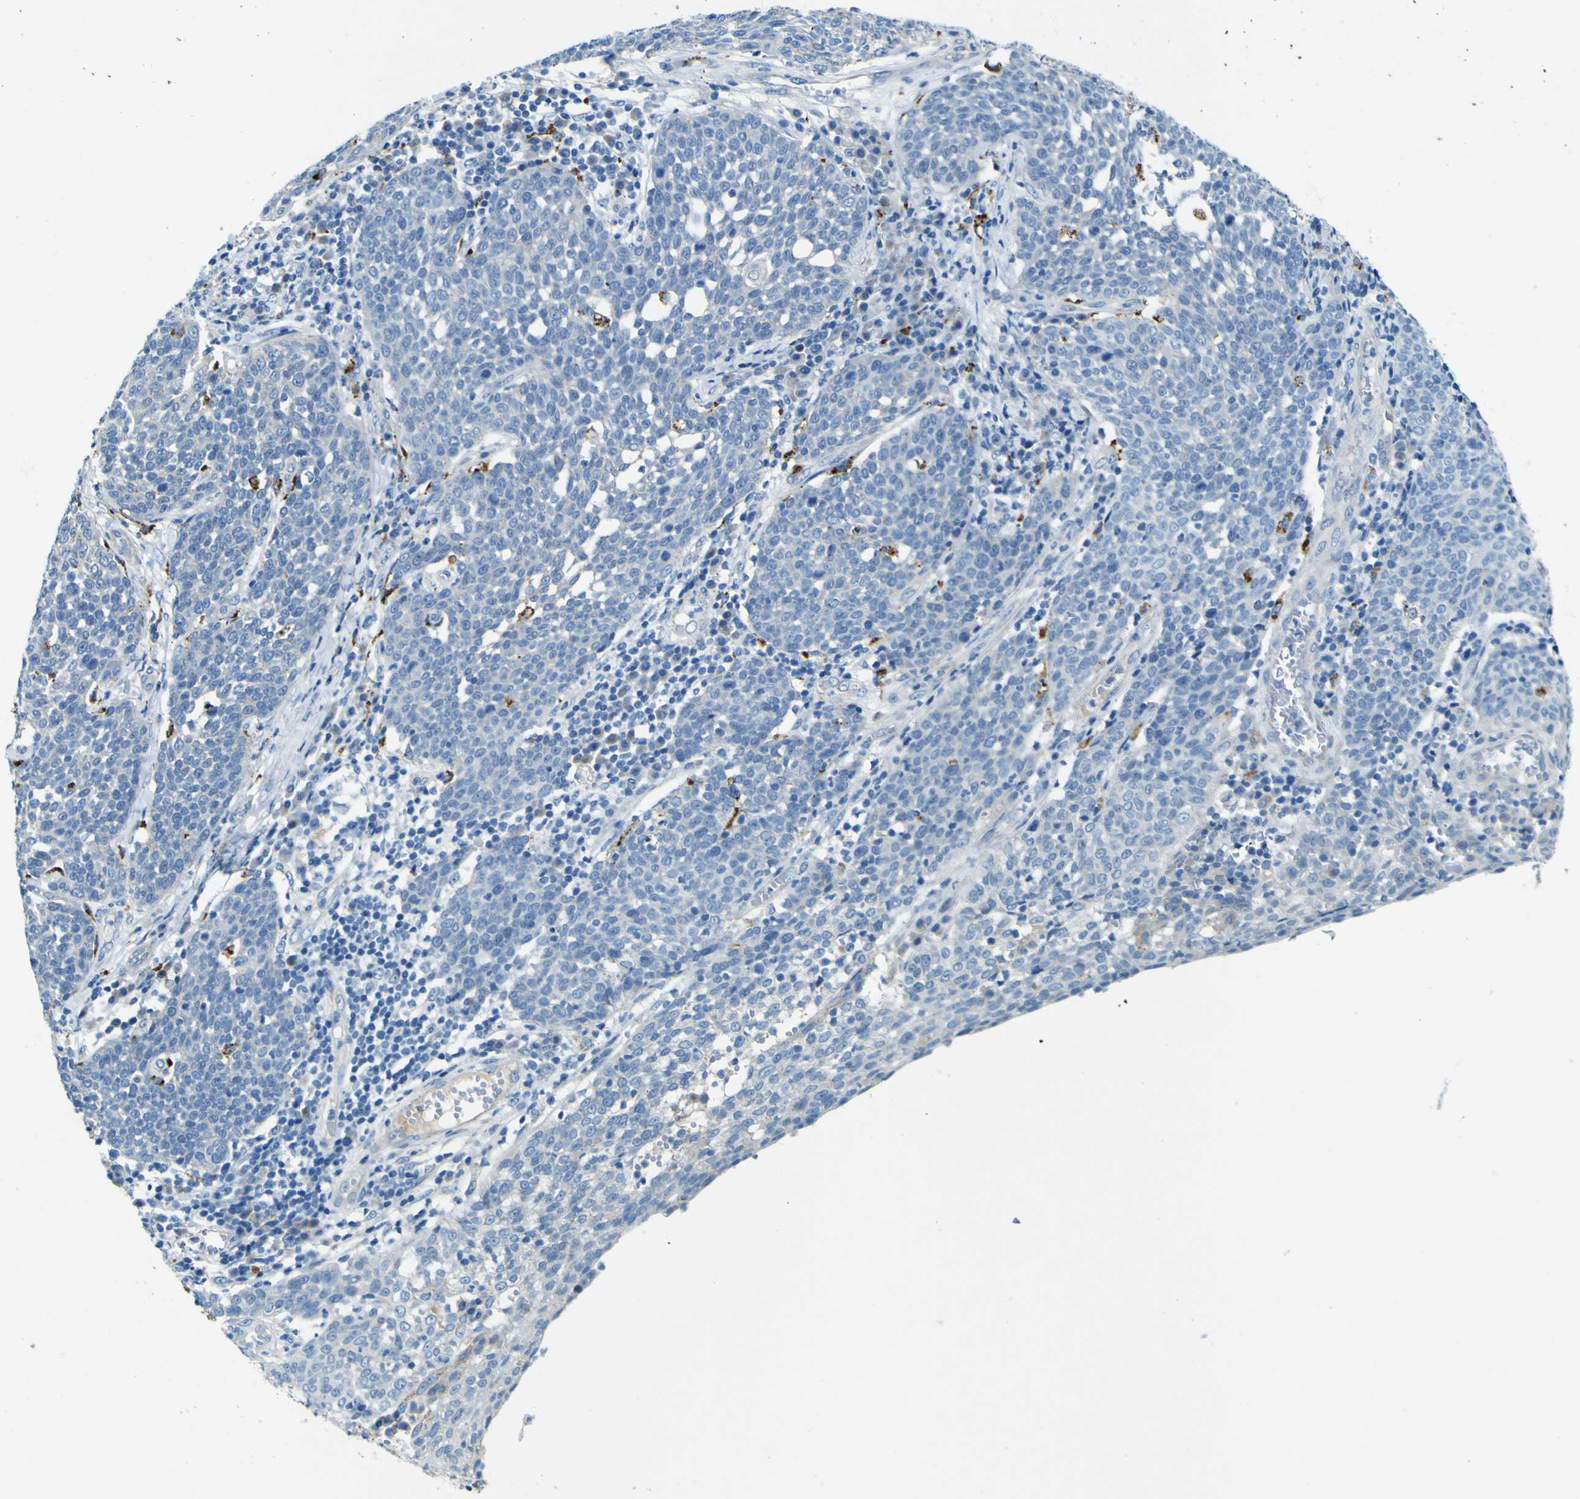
{"staining": {"intensity": "negative", "quantity": "none", "location": "none"}, "tissue": "cervical cancer", "cell_type": "Tumor cells", "image_type": "cancer", "snomed": [{"axis": "morphology", "description": "Squamous cell carcinoma, NOS"}, {"axis": "topography", "description": "Cervix"}], "caption": "Tumor cells are negative for protein expression in human cervical squamous cell carcinoma. (Brightfield microscopy of DAB IHC at high magnification).", "gene": "PDE9A", "patient": {"sex": "female", "age": 34}}